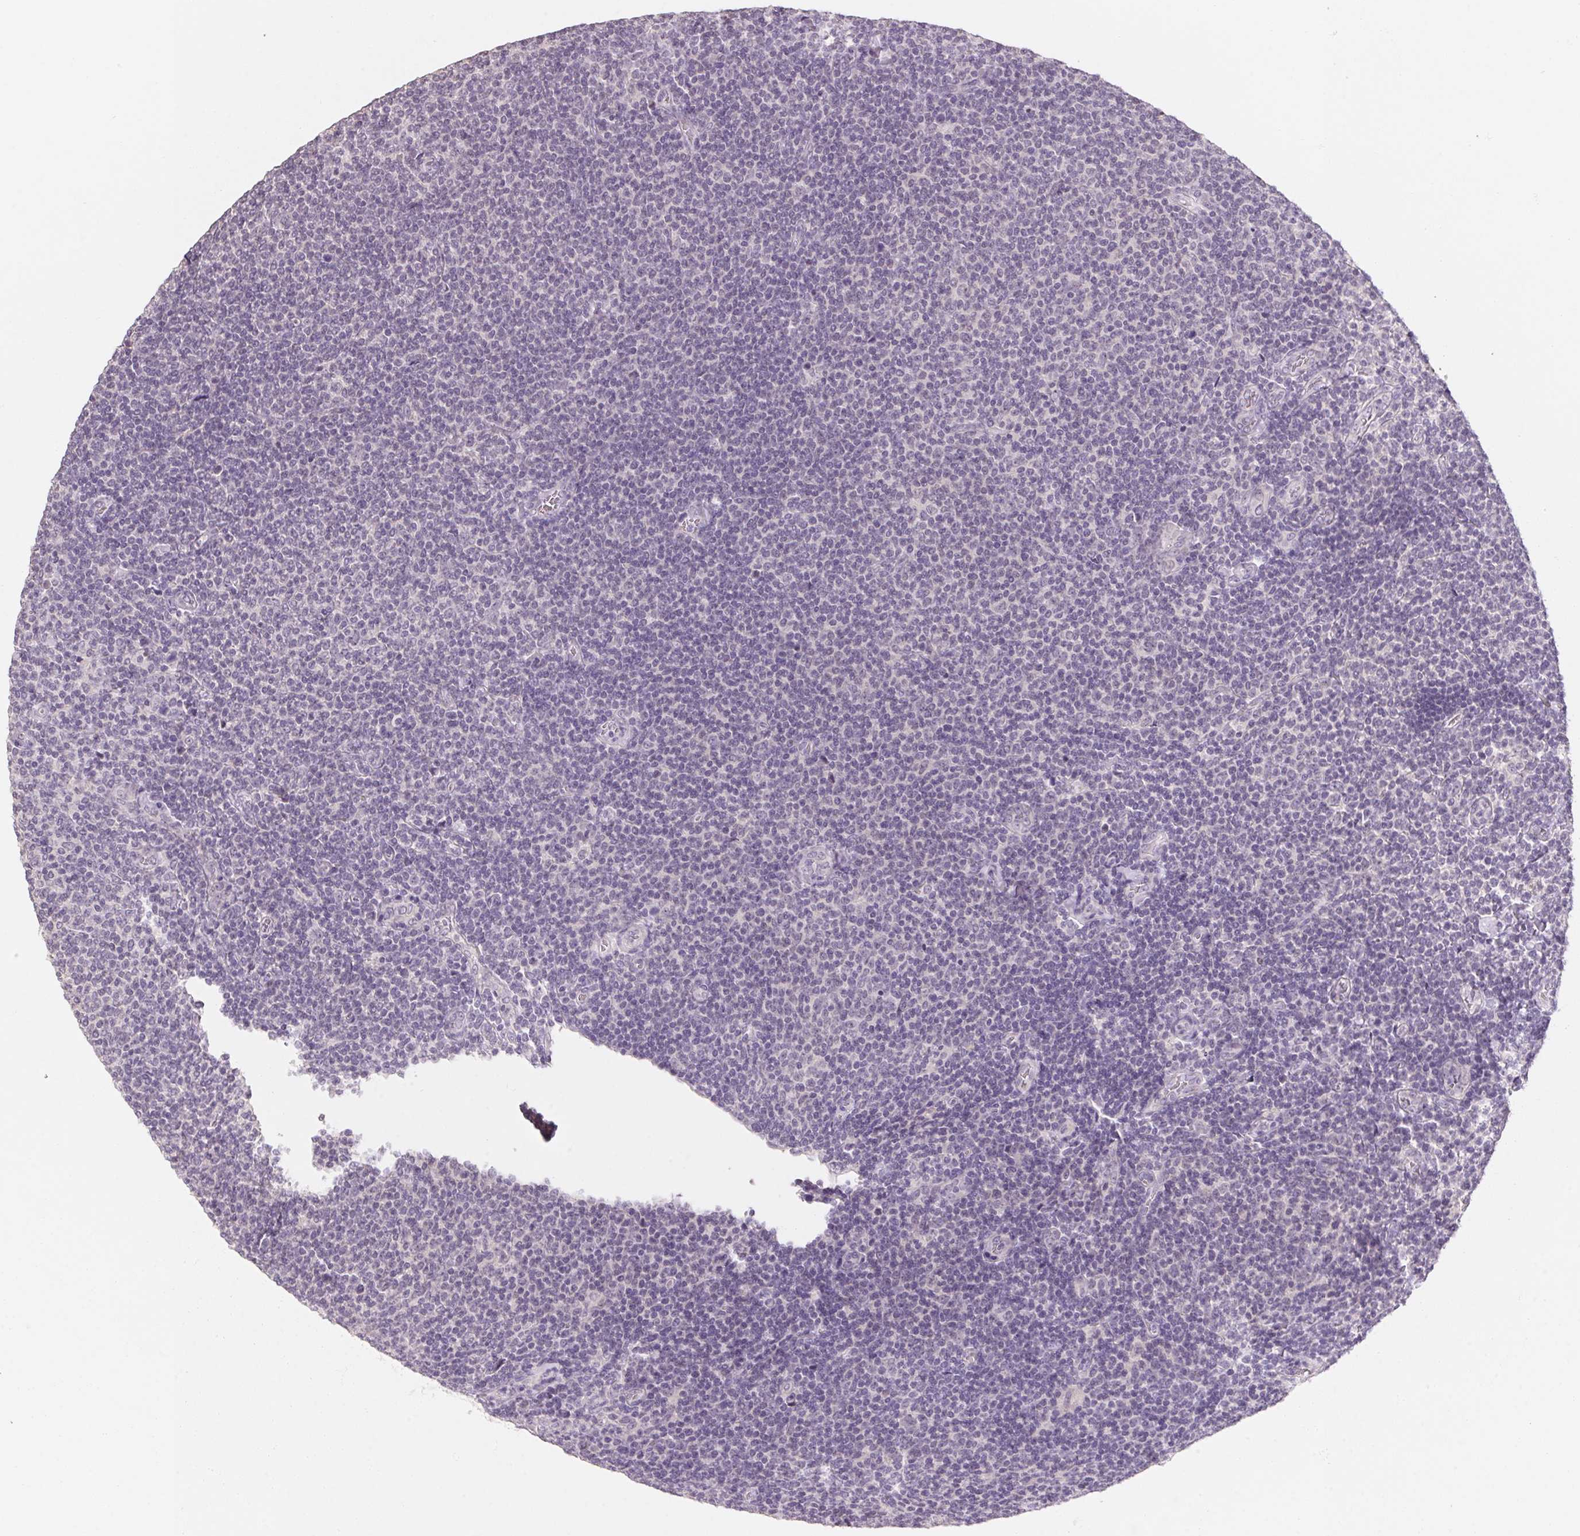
{"staining": {"intensity": "negative", "quantity": "none", "location": "none"}, "tissue": "lymphoma", "cell_type": "Tumor cells", "image_type": "cancer", "snomed": [{"axis": "morphology", "description": "Malignant lymphoma, non-Hodgkin's type, Low grade"}, {"axis": "topography", "description": "Lymph node"}], "caption": "DAB (3,3'-diaminobenzidine) immunohistochemical staining of malignant lymphoma, non-Hodgkin's type (low-grade) reveals no significant expression in tumor cells.", "gene": "CAPZA3", "patient": {"sex": "male", "age": 52}}